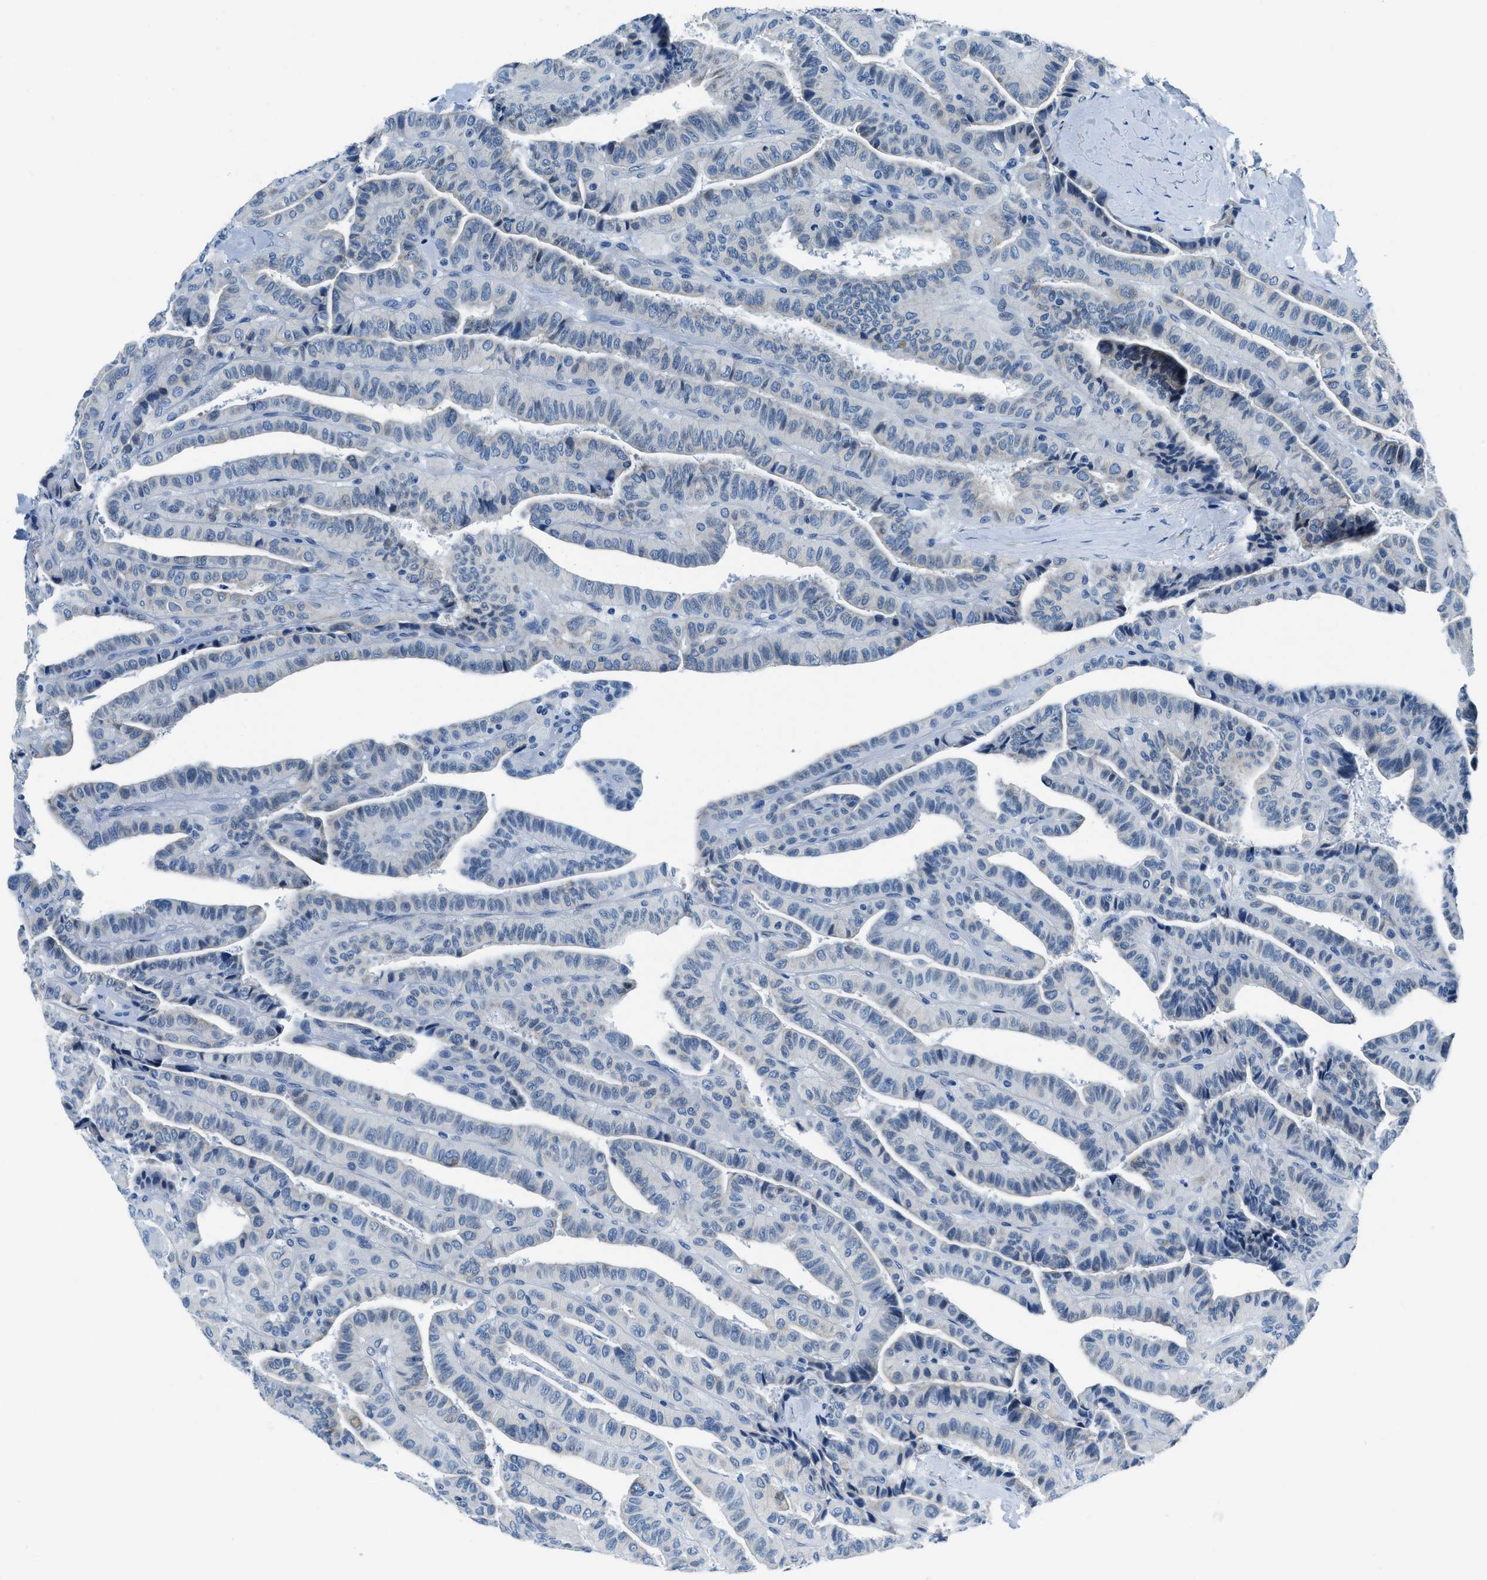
{"staining": {"intensity": "negative", "quantity": "none", "location": "none"}, "tissue": "thyroid cancer", "cell_type": "Tumor cells", "image_type": "cancer", "snomed": [{"axis": "morphology", "description": "Papillary adenocarcinoma, NOS"}, {"axis": "topography", "description": "Thyroid gland"}], "caption": "Tumor cells show no significant expression in thyroid cancer.", "gene": "UBAC2", "patient": {"sex": "male", "age": 77}}